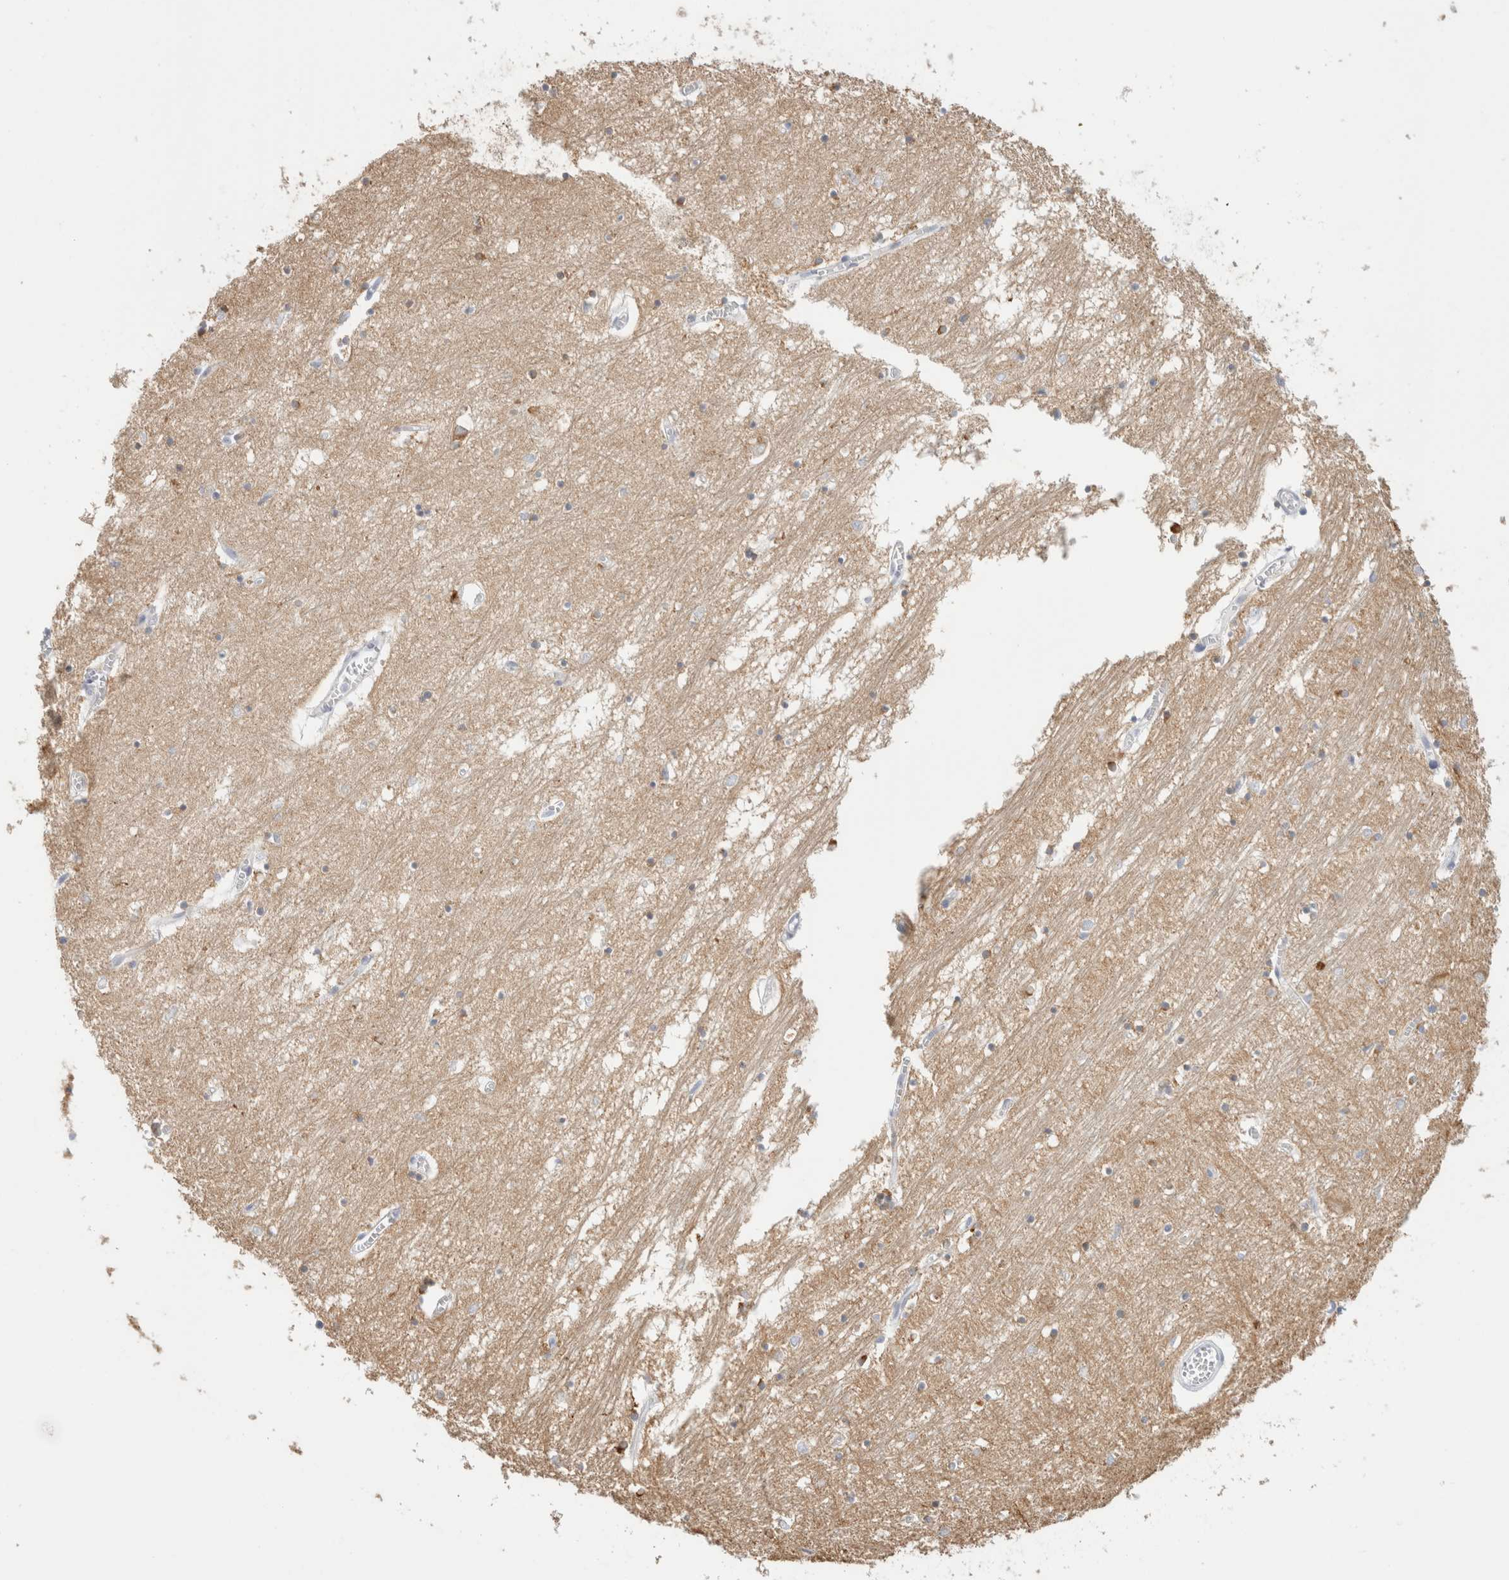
{"staining": {"intensity": "moderate", "quantity": "<25%", "location": "cytoplasmic/membranous"}, "tissue": "hippocampus", "cell_type": "Glial cells", "image_type": "normal", "snomed": [{"axis": "morphology", "description": "Normal tissue, NOS"}, {"axis": "topography", "description": "Hippocampus"}], "caption": "Hippocampus stained with DAB immunohistochemistry displays low levels of moderate cytoplasmic/membranous staining in about <25% of glial cells.", "gene": "RTN4", "patient": {"sex": "male", "age": 70}}